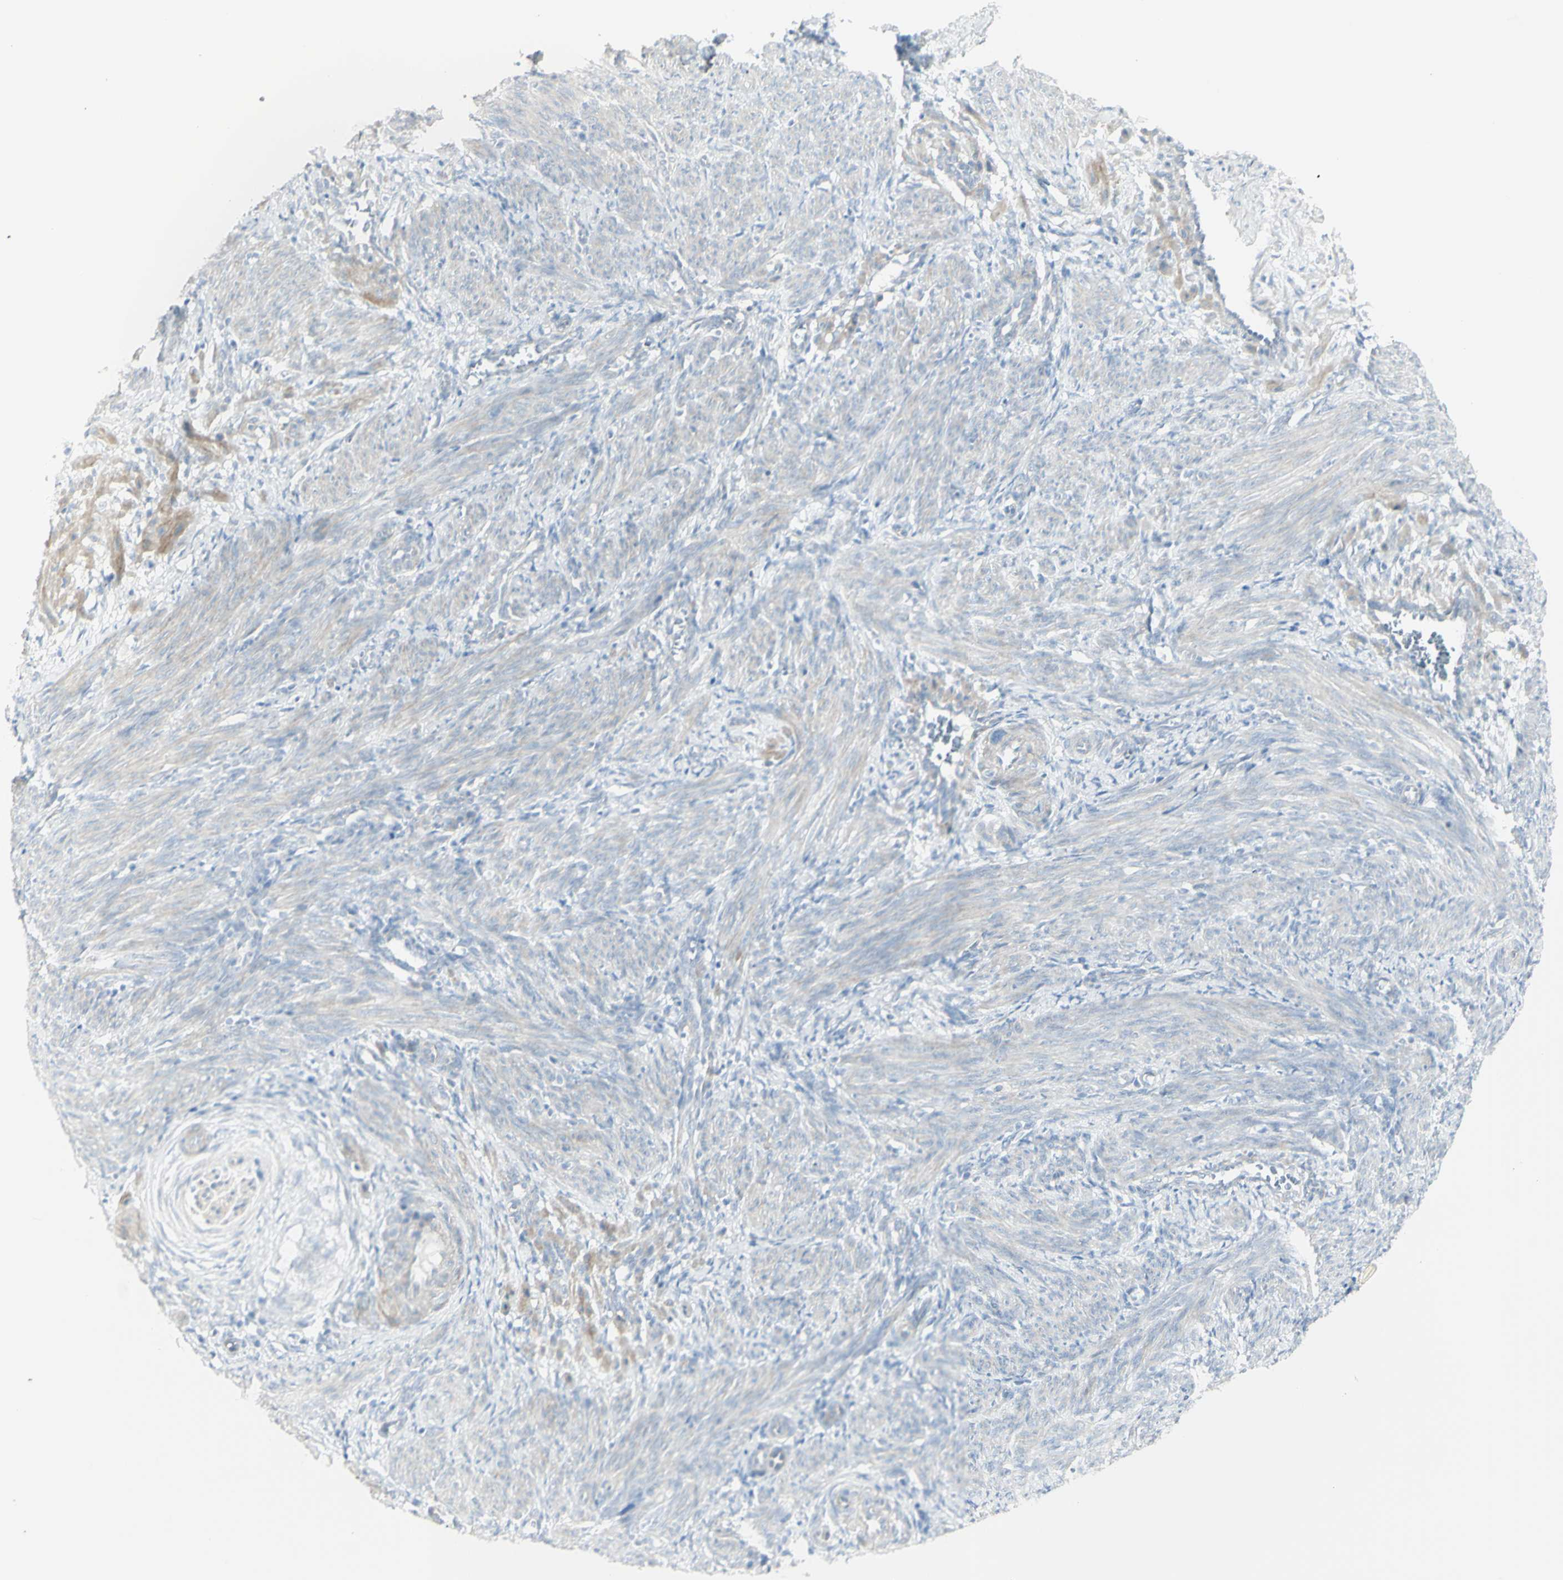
{"staining": {"intensity": "negative", "quantity": "none", "location": "none"}, "tissue": "smooth muscle", "cell_type": "Smooth muscle cells", "image_type": "normal", "snomed": [{"axis": "morphology", "description": "Normal tissue, NOS"}, {"axis": "topography", "description": "Endometrium"}], "caption": "DAB immunohistochemical staining of benign smooth muscle demonstrates no significant staining in smooth muscle cells.", "gene": "NDST4", "patient": {"sex": "female", "age": 33}}